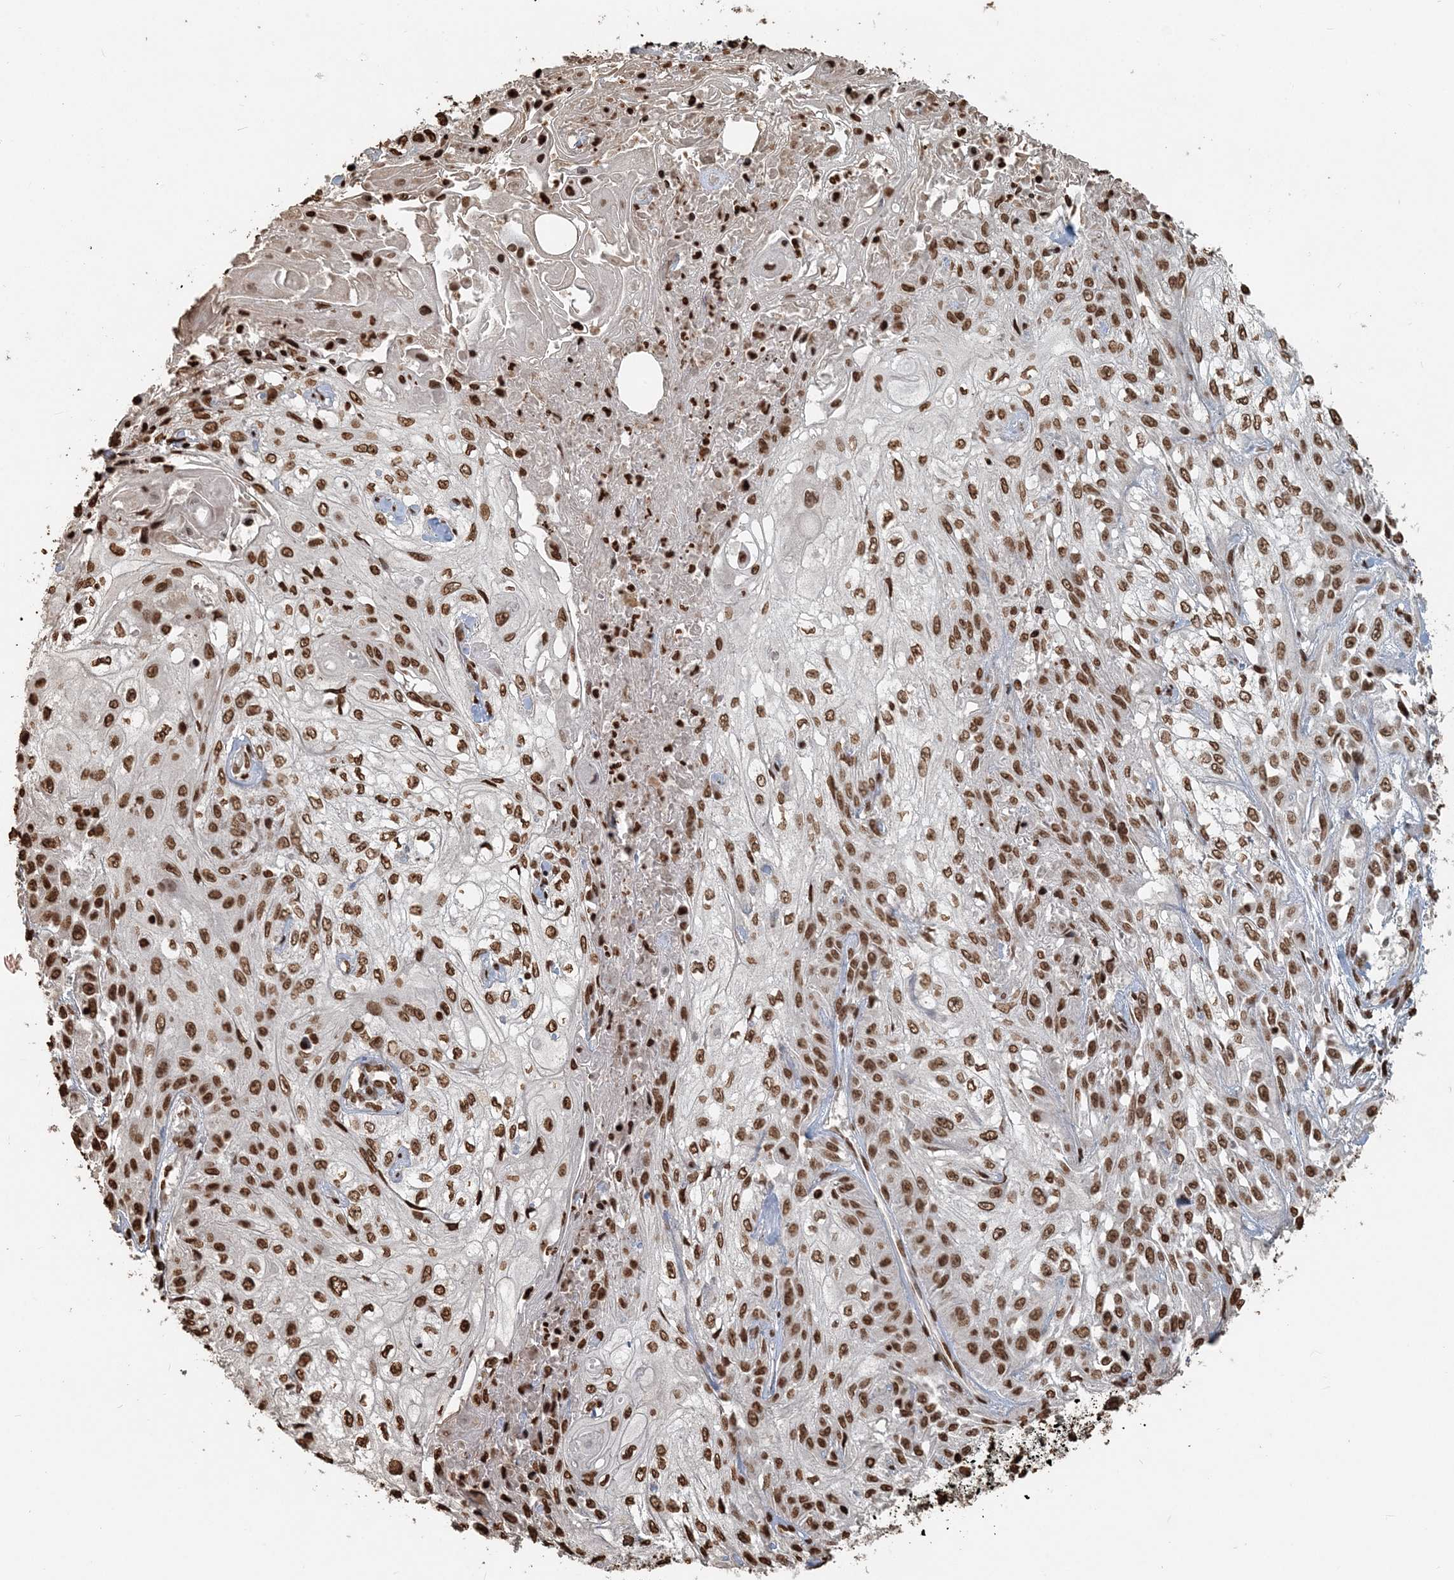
{"staining": {"intensity": "strong", "quantity": ">75%", "location": "nuclear"}, "tissue": "skin cancer", "cell_type": "Tumor cells", "image_type": "cancer", "snomed": [{"axis": "morphology", "description": "Squamous cell carcinoma, NOS"}, {"axis": "morphology", "description": "Squamous cell carcinoma, metastatic, NOS"}, {"axis": "topography", "description": "Skin"}, {"axis": "topography", "description": "Lymph node"}], "caption": "Skin cancer (squamous cell carcinoma) tissue shows strong nuclear positivity in approximately >75% of tumor cells, visualized by immunohistochemistry.", "gene": "H3-3B", "patient": {"sex": "male", "age": 75}}